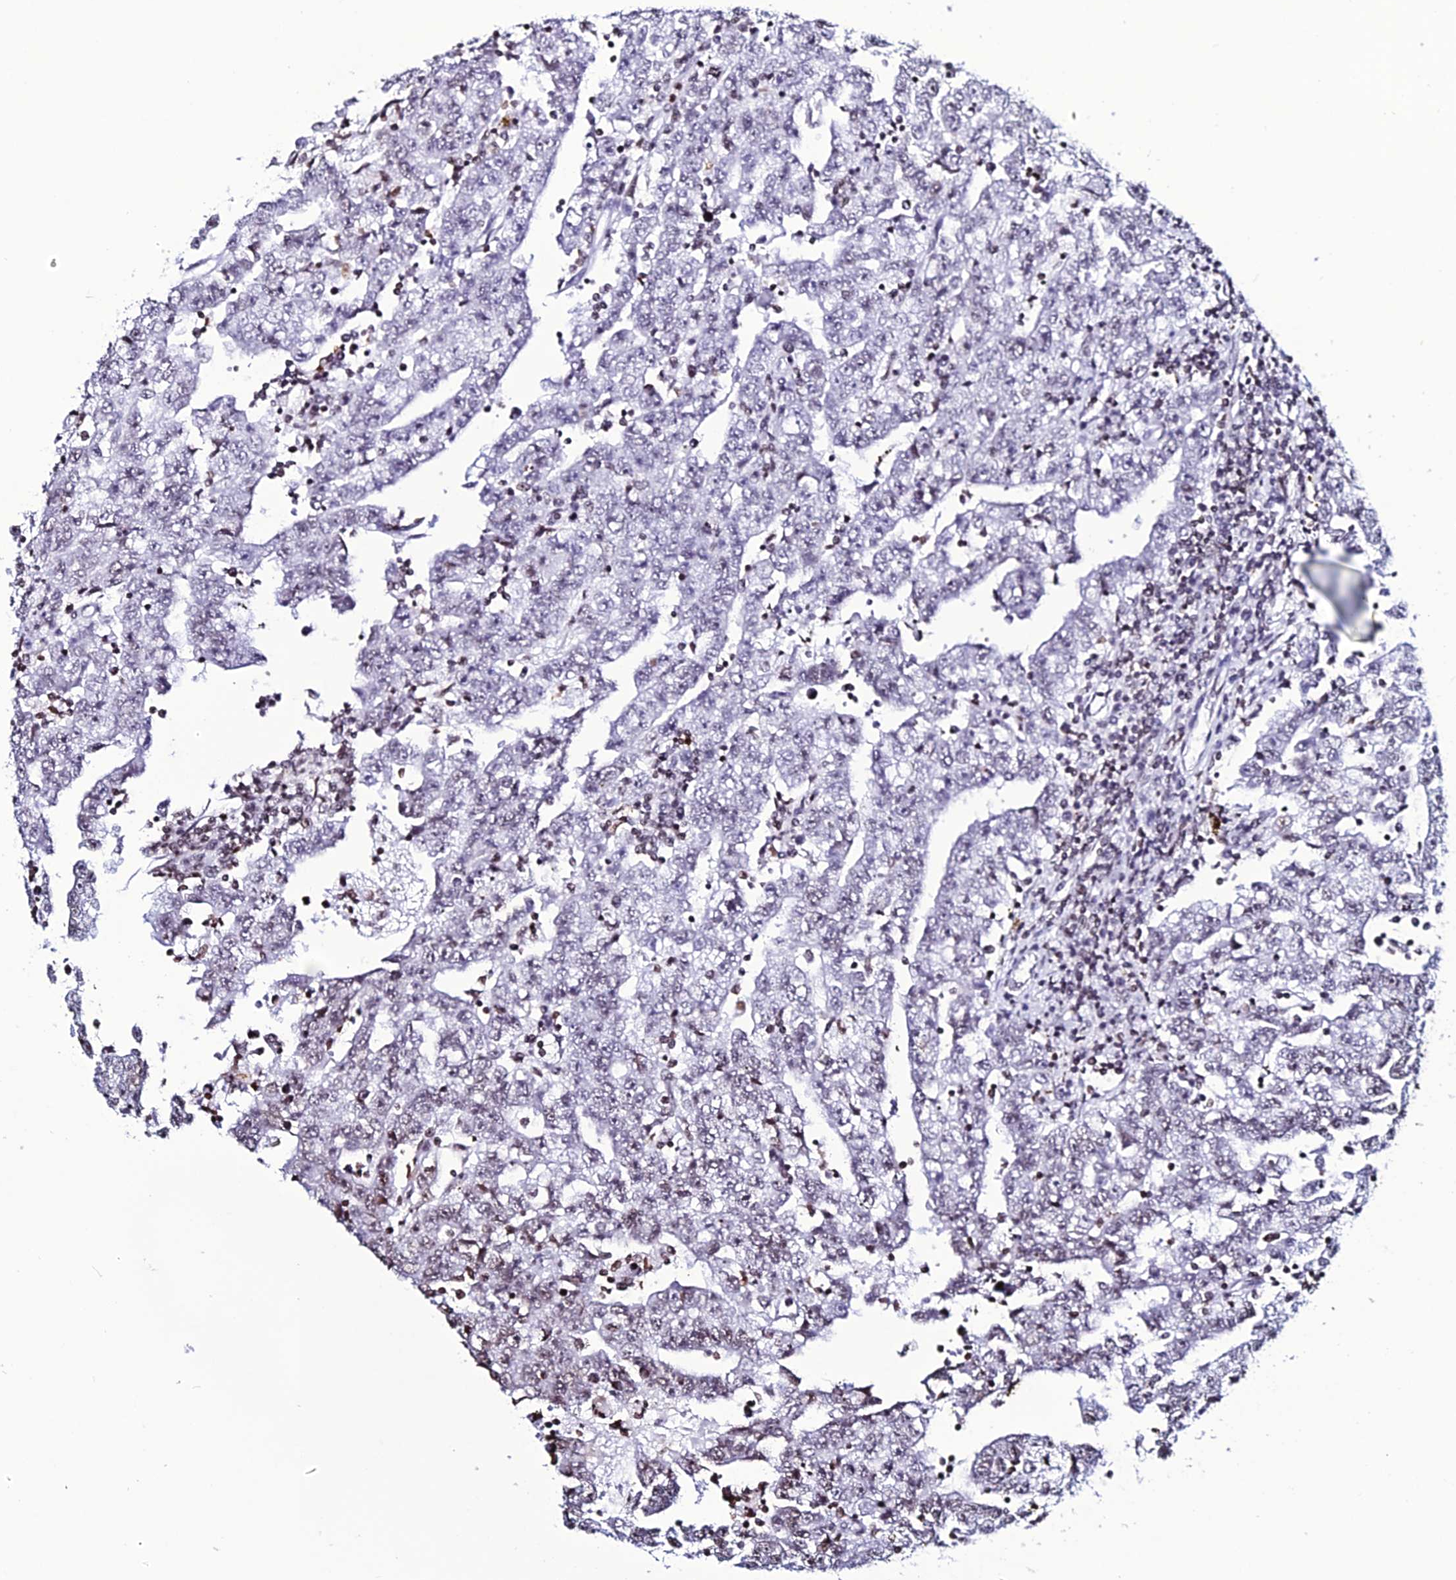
{"staining": {"intensity": "negative", "quantity": "none", "location": "none"}, "tissue": "testis cancer", "cell_type": "Tumor cells", "image_type": "cancer", "snomed": [{"axis": "morphology", "description": "Carcinoma, Embryonal, NOS"}, {"axis": "topography", "description": "Testis"}], "caption": "Embryonal carcinoma (testis) stained for a protein using immunohistochemistry shows no expression tumor cells.", "gene": "MACROH2A2", "patient": {"sex": "male", "age": 25}}